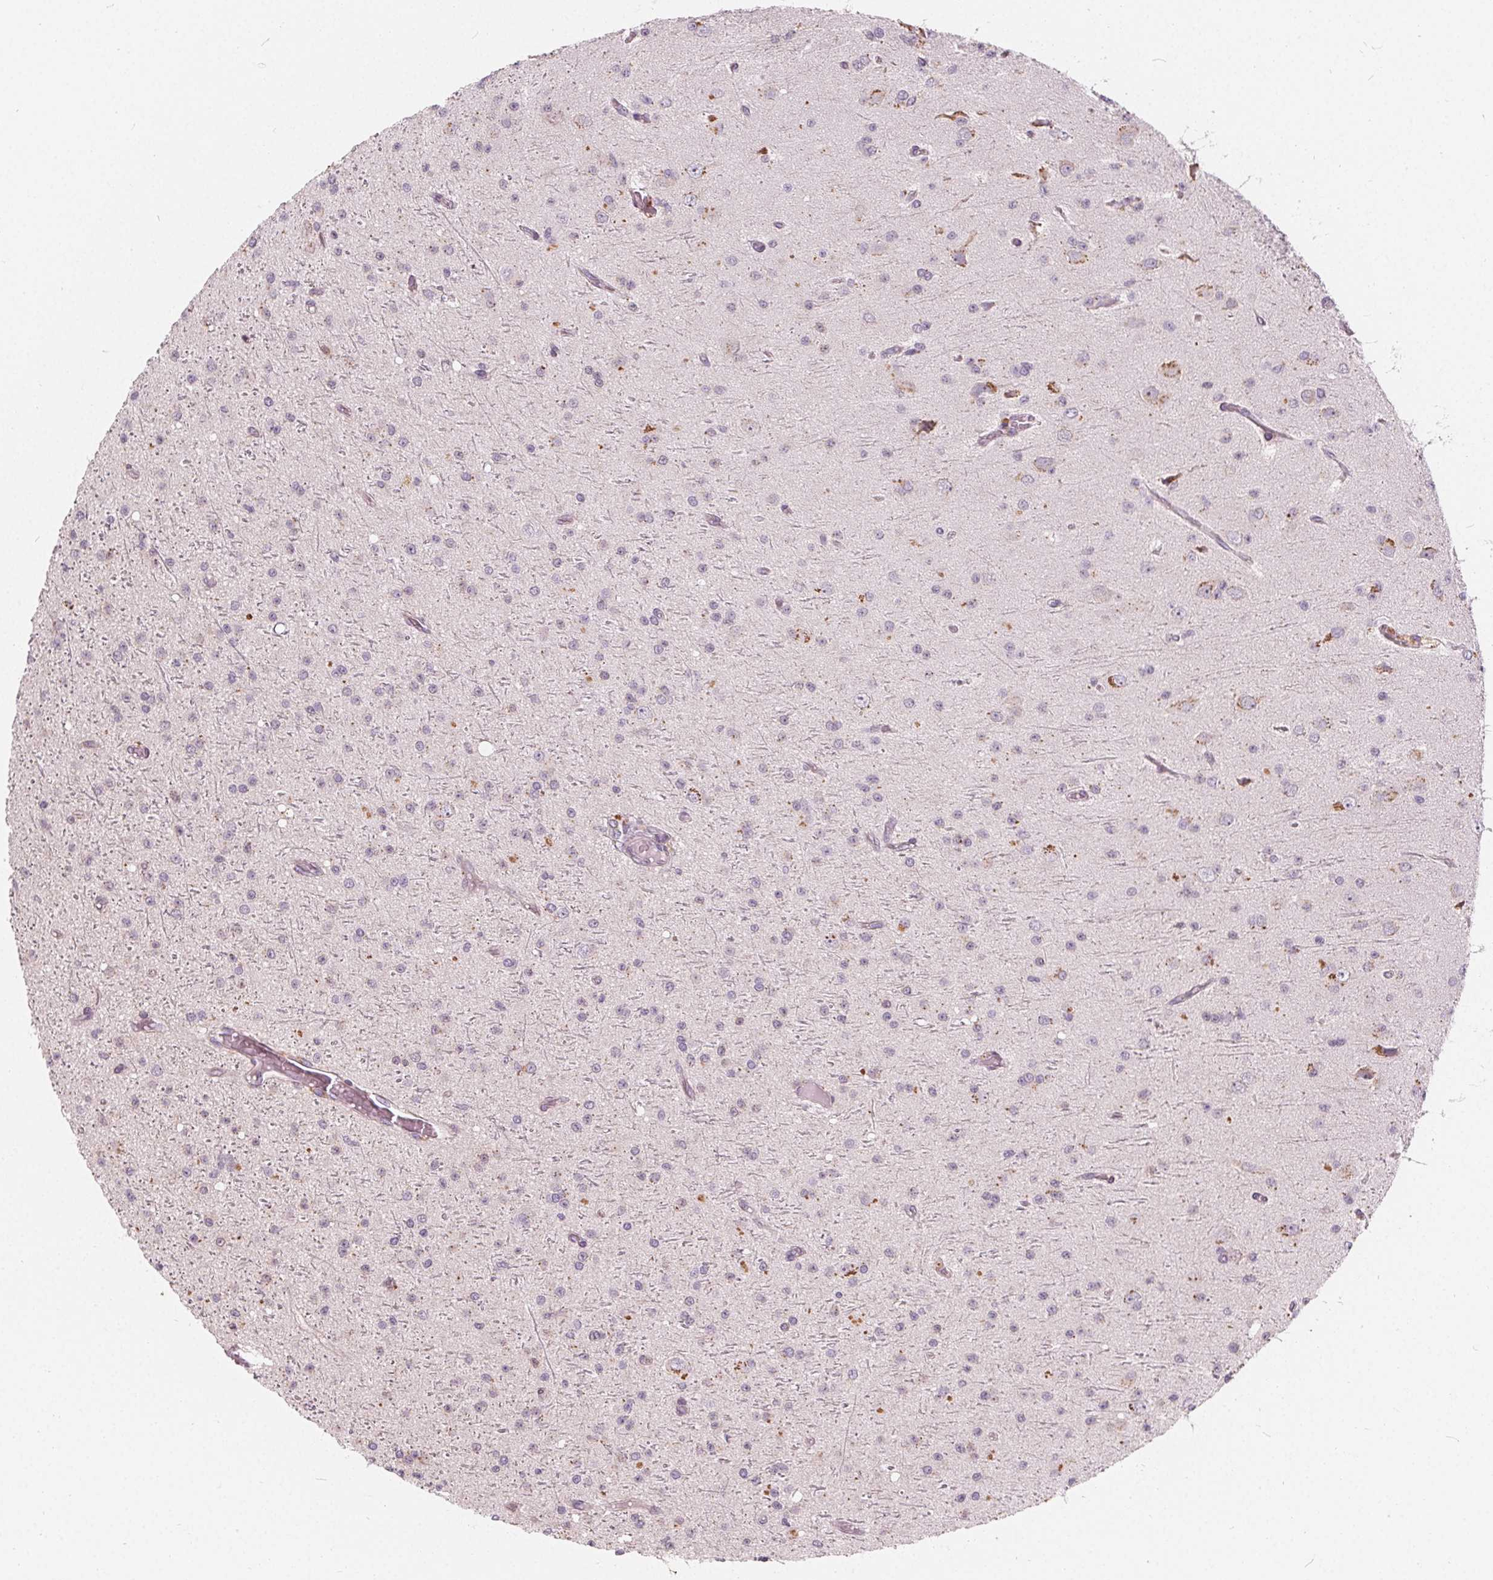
{"staining": {"intensity": "negative", "quantity": "none", "location": "none"}, "tissue": "glioma", "cell_type": "Tumor cells", "image_type": "cancer", "snomed": [{"axis": "morphology", "description": "Glioma, malignant, Low grade"}, {"axis": "topography", "description": "Brain"}], "caption": "Immunohistochemistry image of neoplastic tissue: glioma stained with DAB (3,3'-diaminobenzidine) displays no significant protein expression in tumor cells.", "gene": "HOPX", "patient": {"sex": "male", "age": 27}}